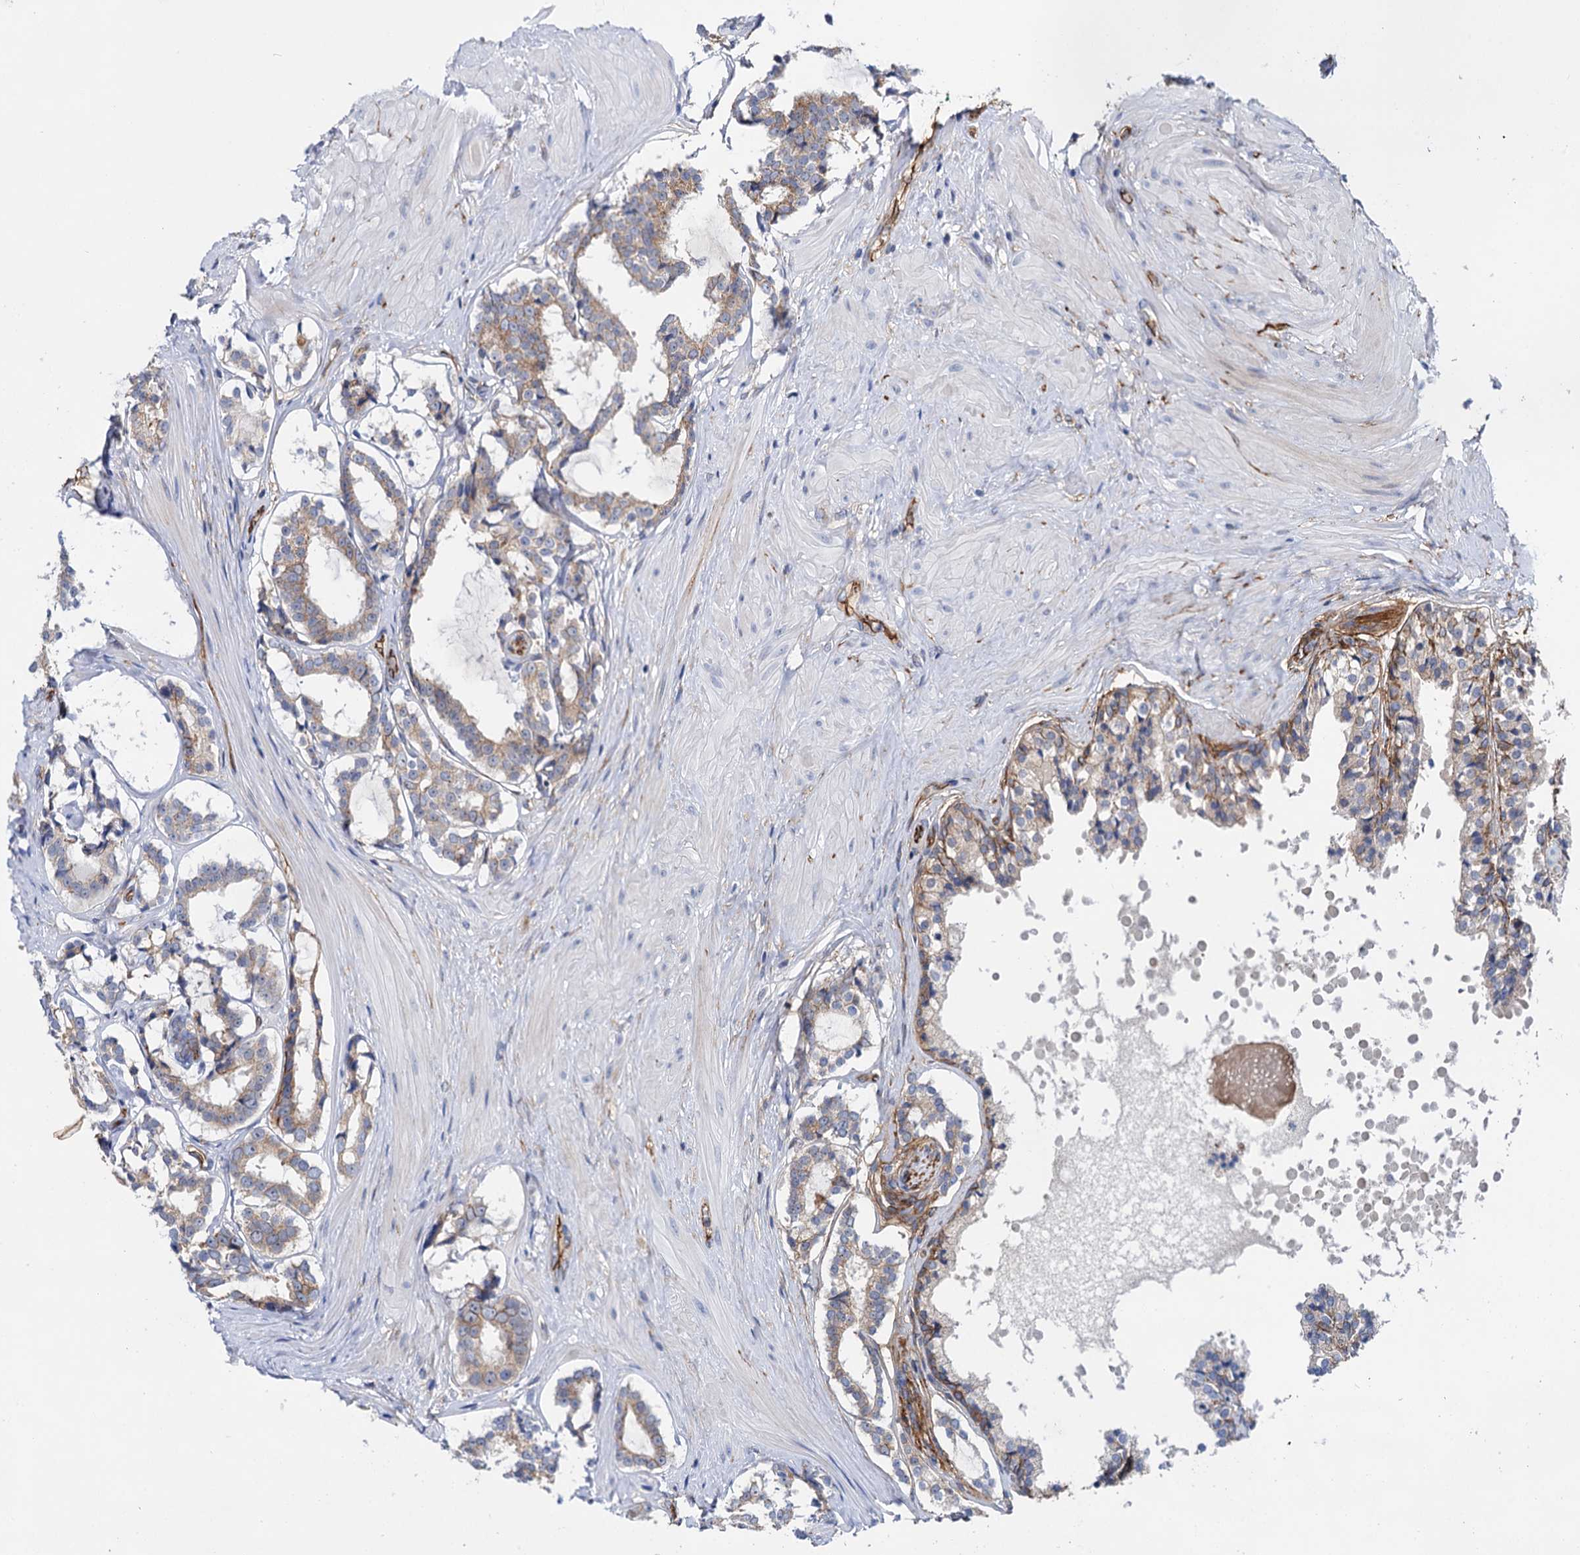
{"staining": {"intensity": "moderate", "quantity": "25%-75%", "location": "cytoplasmic/membranous"}, "tissue": "prostate cancer", "cell_type": "Tumor cells", "image_type": "cancer", "snomed": [{"axis": "morphology", "description": "Adenocarcinoma, High grade"}, {"axis": "topography", "description": "Prostate"}], "caption": "DAB (3,3'-diaminobenzidine) immunohistochemical staining of prostate cancer demonstrates moderate cytoplasmic/membranous protein staining in approximately 25%-75% of tumor cells. (brown staining indicates protein expression, while blue staining denotes nuclei).", "gene": "ABLIM1", "patient": {"sex": "male", "age": 58}}